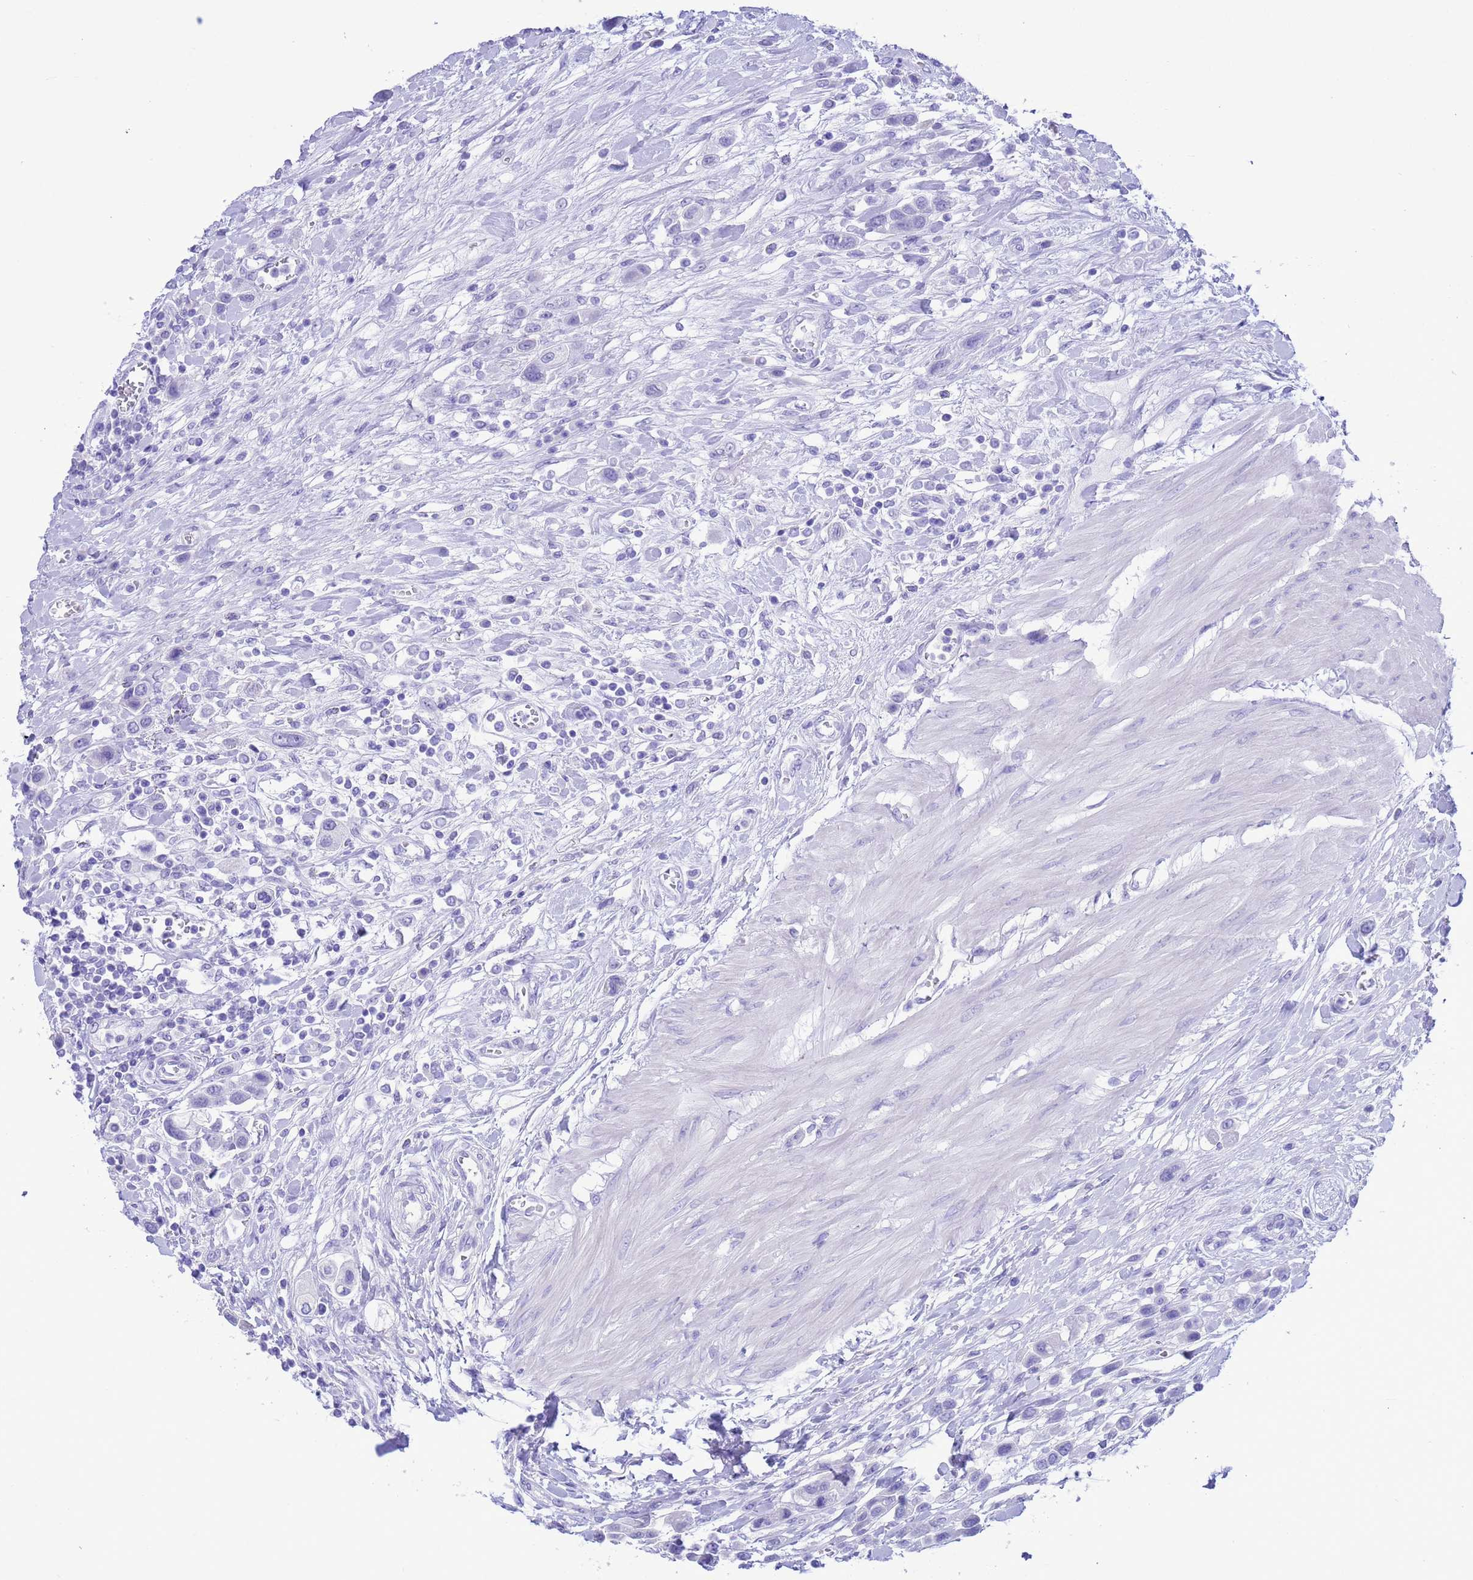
{"staining": {"intensity": "negative", "quantity": "none", "location": "none"}, "tissue": "urothelial cancer", "cell_type": "Tumor cells", "image_type": "cancer", "snomed": [{"axis": "morphology", "description": "Urothelial carcinoma, High grade"}, {"axis": "topography", "description": "Urinary bladder"}], "caption": "IHC micrograph of neoplastic tissue: human high-grade urothelial carcinoma stained with DAB (3,3'-diaminobenzidine) reveals no significant protein expression in tumor cells.", "gene": "GSTM1", "patient": {"sex": "male", "age": 50}}